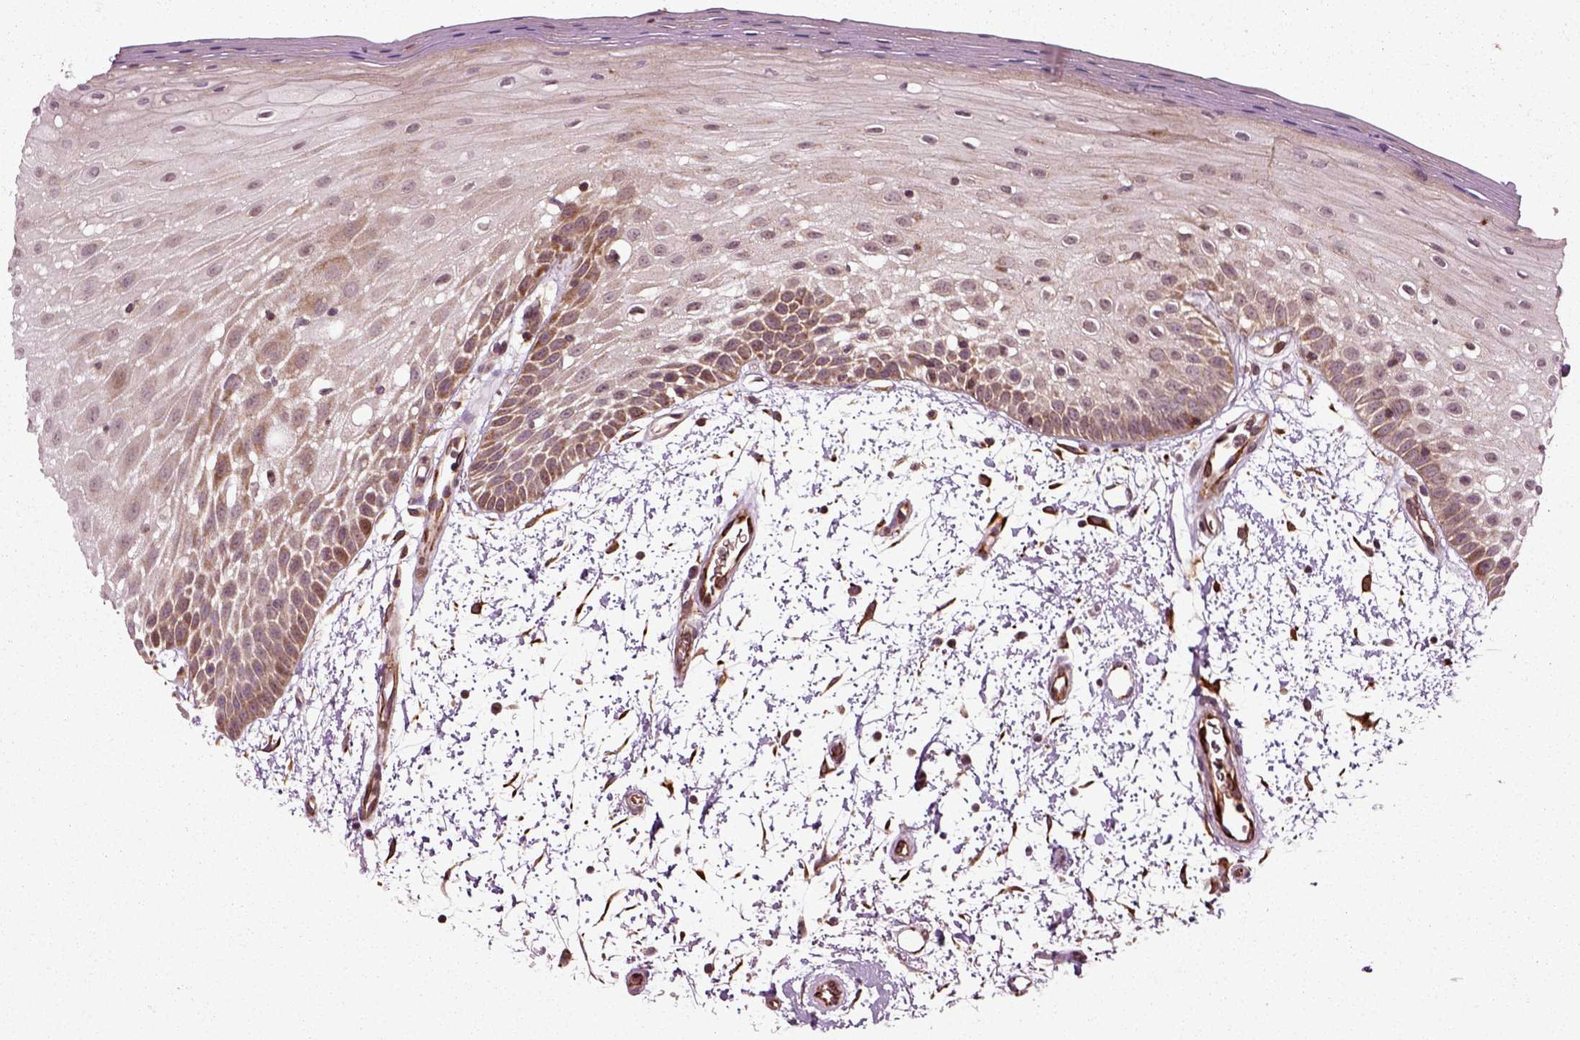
{"staining": {"intensity": "strong", "quantity": "<25%", "location": "cytoplasmic/membranous"}, "tissue": "oral mucosa", "cell_type": "Squamous epithelial cells", "image_type": "normal", "snomed": [{"axis": "morphology", "description": "Normal tissue, NOS"}, {"axis": "morphology", "description": "Squamous cell carcinoma, NOS"}, {"axis": "topography", "description": "Oral tissue"}, {"axis": "topography", "description": "Head-Neck"}], "caption": "Immunohistochemistry (IHC) staining of benign oral mucosa, which reveals medium levels of strong cytoplasmic/membranous positivity in about <25% of squamous epithelial cells indicating strong cytoplasmic/membranous protein expression. The staining was performed using DAB (3,3'-diaminobenzidine) (brown) for protein detection and nuclei were counterstained in hematoxylin (blue).", "gene": "PLCD3", "patient": {"sex": "female", "age": 75}}